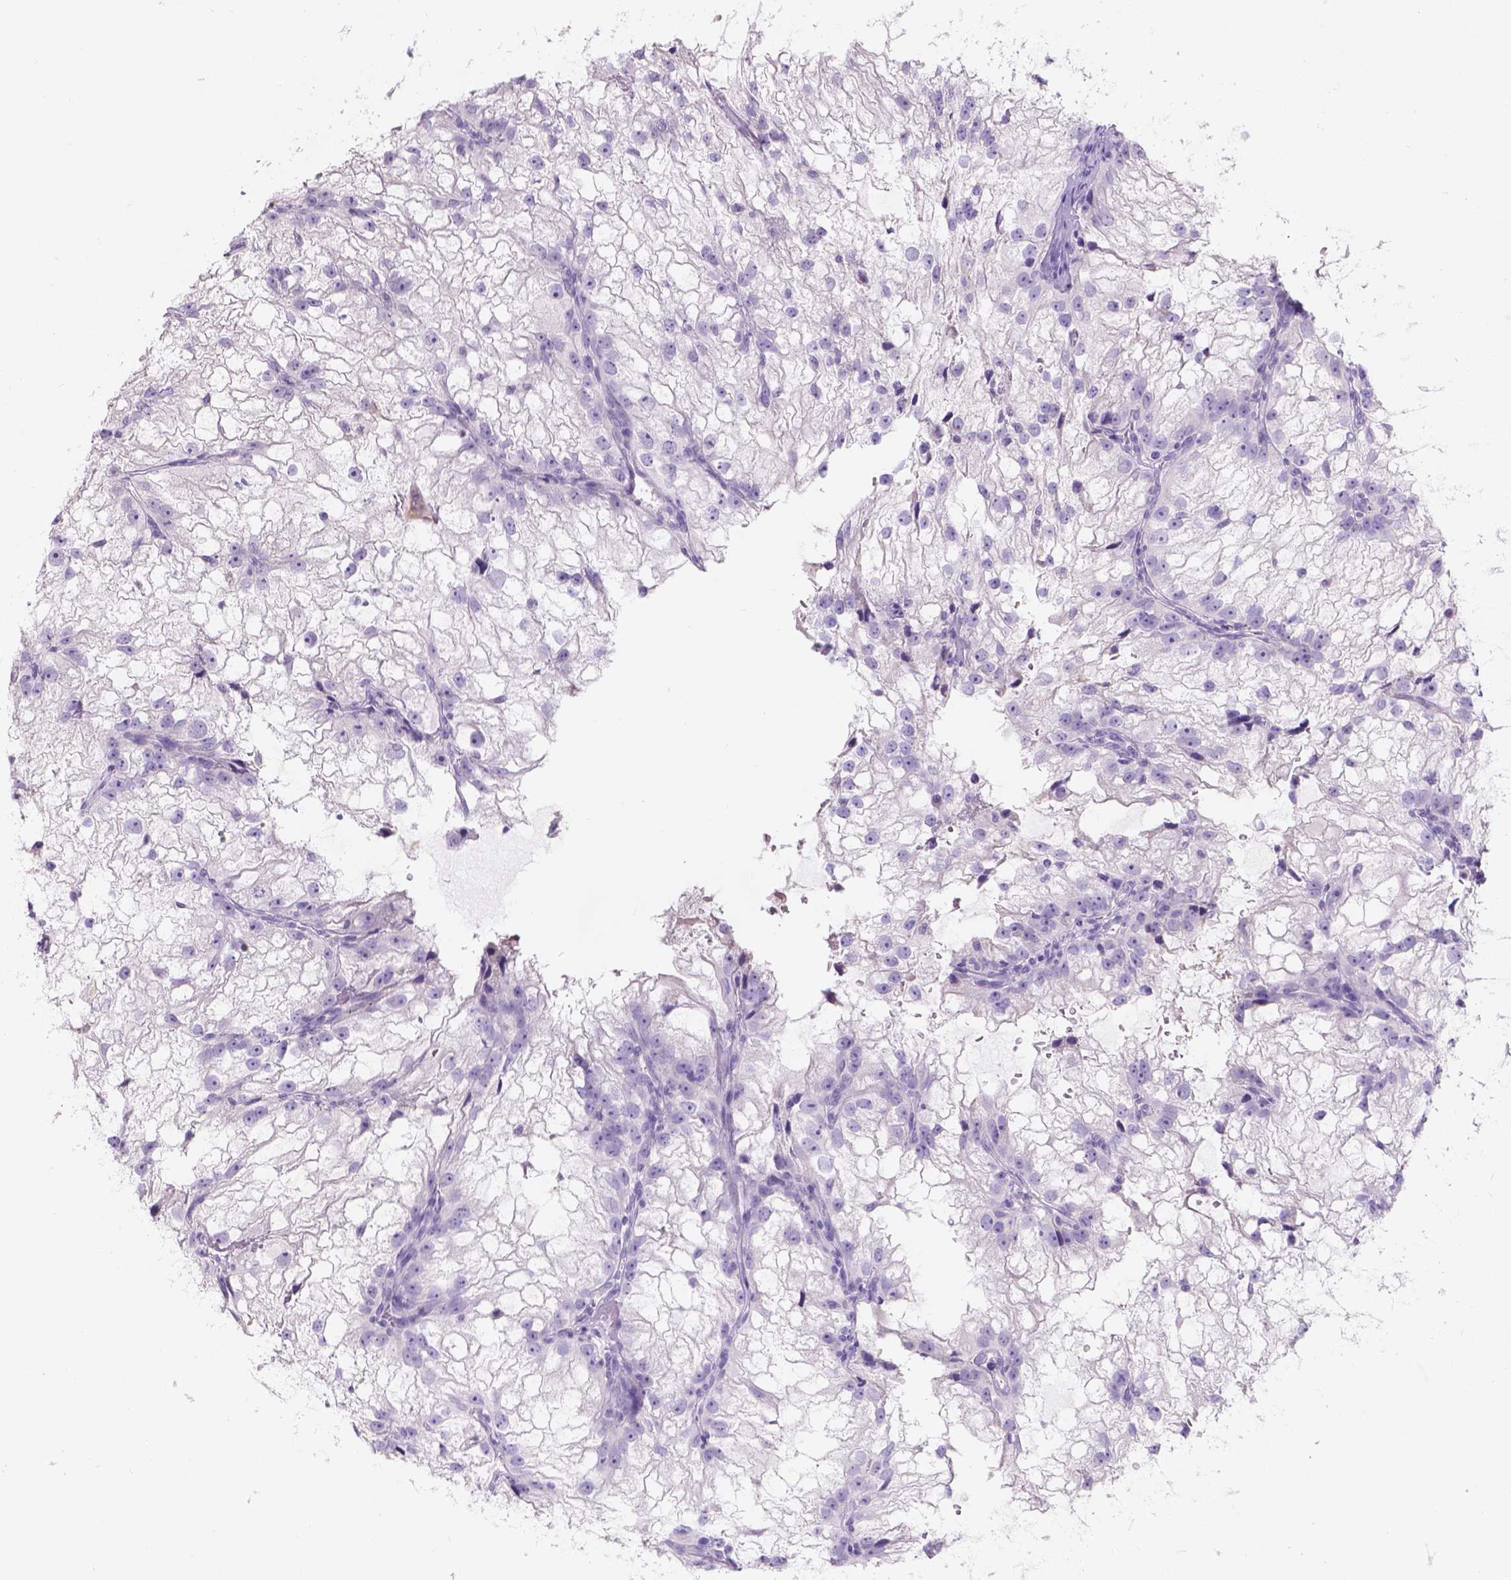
{"staining": {"intensity": "negative", "quantity": "none", "location": "none"}, "tissue": "renal cancer", "cell_type": "Tumor cells", "image_type": "cancer", "snomed": [{"axis": "morphology", "description": "Adenocarcinoma, NOS"}, {"axis": "topography", "description": "Kidney"}], "caption": "There is no significant expression in tumor cells of renal adenocarcinoma.", "gene": "GAL3ST2", "patient": {"sex": "male", "age": 59}}